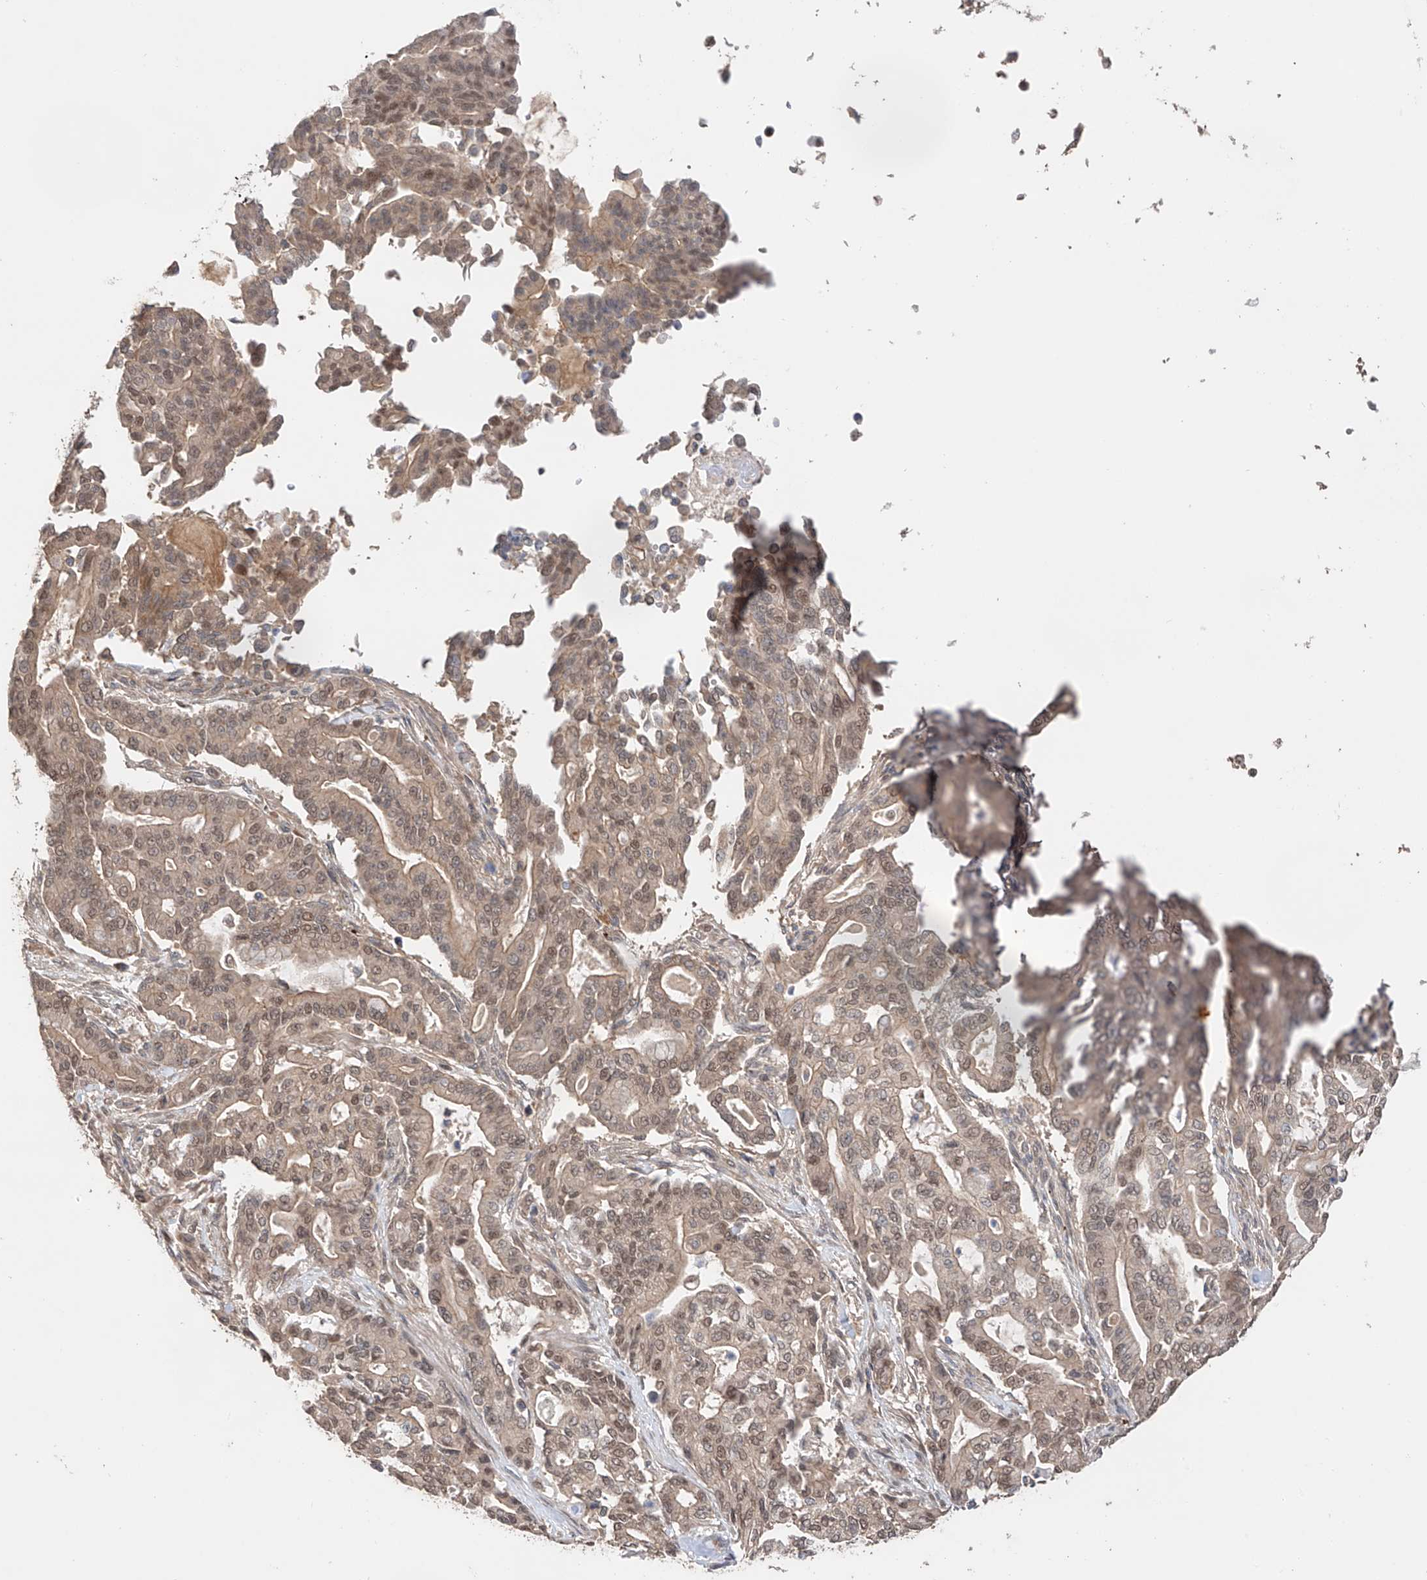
{"staining": {"intensity": "moderate", "quantity": ">75%", "location": "cytoplasmic/membranous,nuclear"}, "tissue": "pancreatic cancer", "cell_type": "Tumor cells", "image_type": "cancer", "snomed": [{"axis": "morphology", "description": "Adenocarcinoma, NOS"}, {"axis": "topography", "description": "Pancreas"}], "caption": "Immunohistochemical staining of pancreatic cancer reveals medium levels of moderate cytoplasmic/membranous and nuclear protein staining in about >75% of tumor cells. Using DAB (brown) and hematoxylin (blue) stains, captured at high magnification using brightfield microscopy.", "gene": "ZFHX2", "patient": {"sex": "male", "age": 63}}